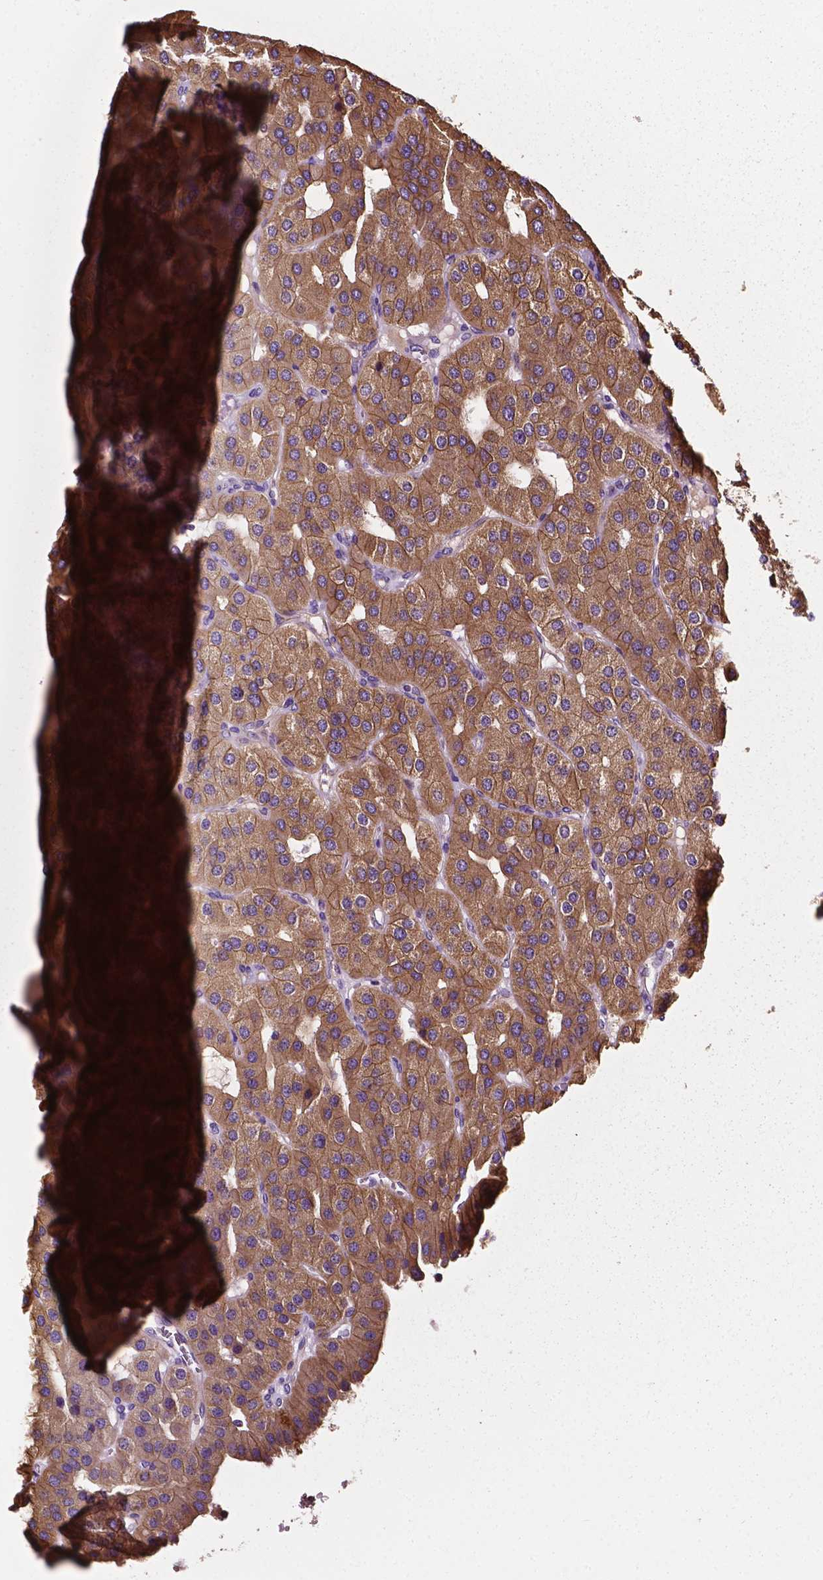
{"staining": {"intensity": "moderate", "quantity": ">75%", "location": "cytoplasmic/membranous"}, "tissue": "parathyroid gland", "cell_type": "Glandular cells", "image_type": "normal", "snomed": [{"axis": "morphology", "description": "Normal tissue, NOS"}, {"axis": "morphology", "description": "Adenoma, NOS"}, {"axis": "topography", "description": "Parathyroid gland"}], "caption": "Immunohistochemistry (IHC) image of unremarkable parathyroid gland stained for a protein (brown), which demonstrates medium levels of moderate cytoplasmic/membranous positivity in approximately >75% of glandular cells.", "gene": "ATG16L1", "patient": {"sex": "female", "age": 86}}